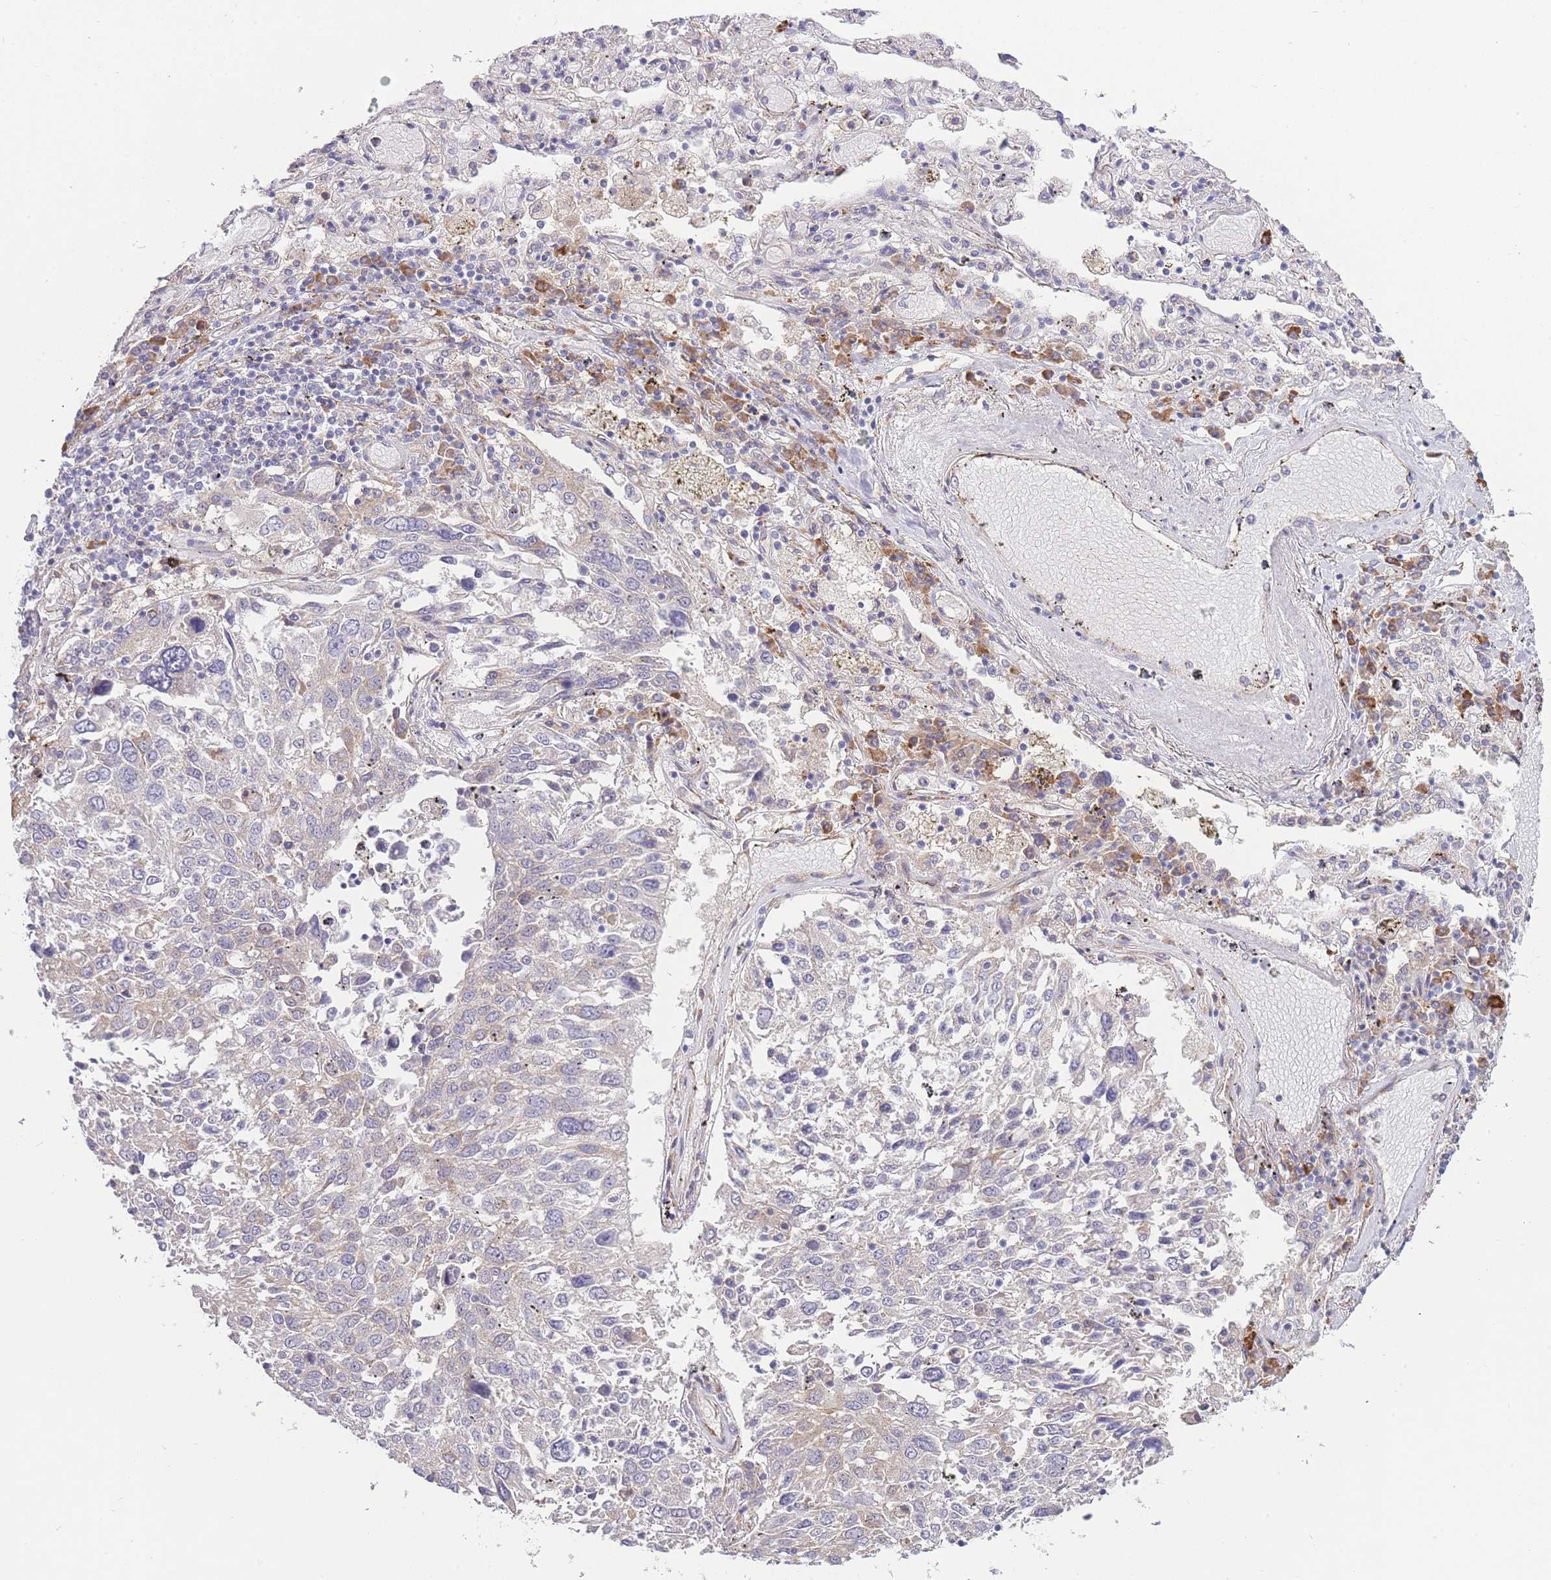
{"staining": {"intensity": "negative", "quantity": "none", "location": "none"}, "tissue": "lung cancer", "cell_type": "Tumor cells", "image_type": "cancer", "snomed": [{"axis": "morphology", "description": "Squamous cell carcinoma, NOS"}, {"axis": "topography", "description": "Lung"}], "caption": "Lung cancer stained for a protein using immunohistochemistry demonstrates no positivity tumor cells.", "gene": "BEX1", "patient": {"sex": "male", "age": 65}}